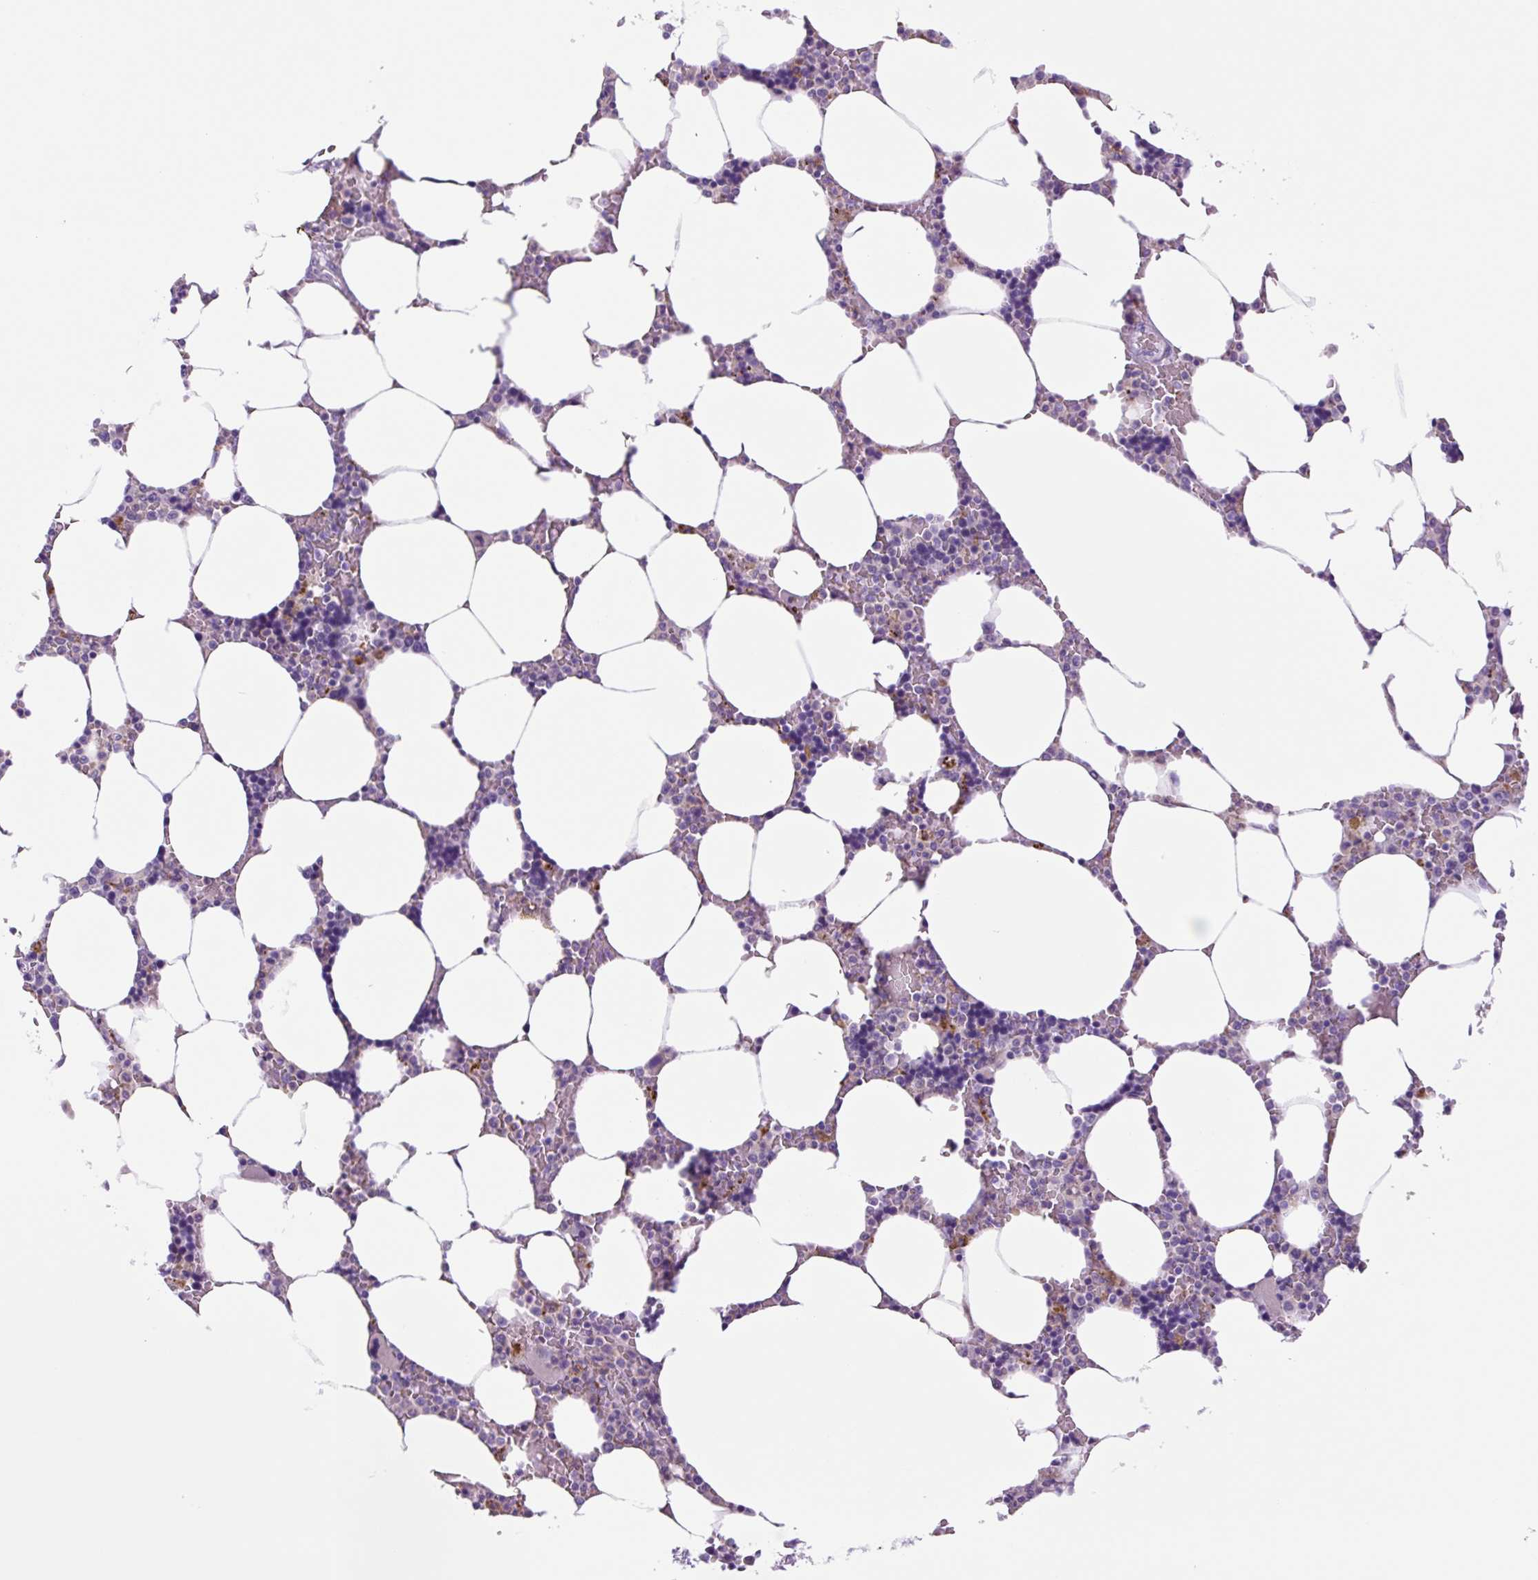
{"staining": {"intensity": "negative", "quantity": "none", "location": "none"}, "tissue": "bone marrow", "cell_type": "Hematopoietic cells", "image_type": "normal", "snomed": [{"axis": "morphology", "description": "Normal tissue, NOS"}, {"axis": "topography", "description": "Bone marrow"}], "caption": "Bone marrow was stained to show a protein in brown. There is no significant staining in hematopoietic cells. (DAB immunohistochemistry (IHC) visualized using brightfield microscopy, high magnification).", "gene": "LCN10", "patient": {"sex": "male", "age": 64}}